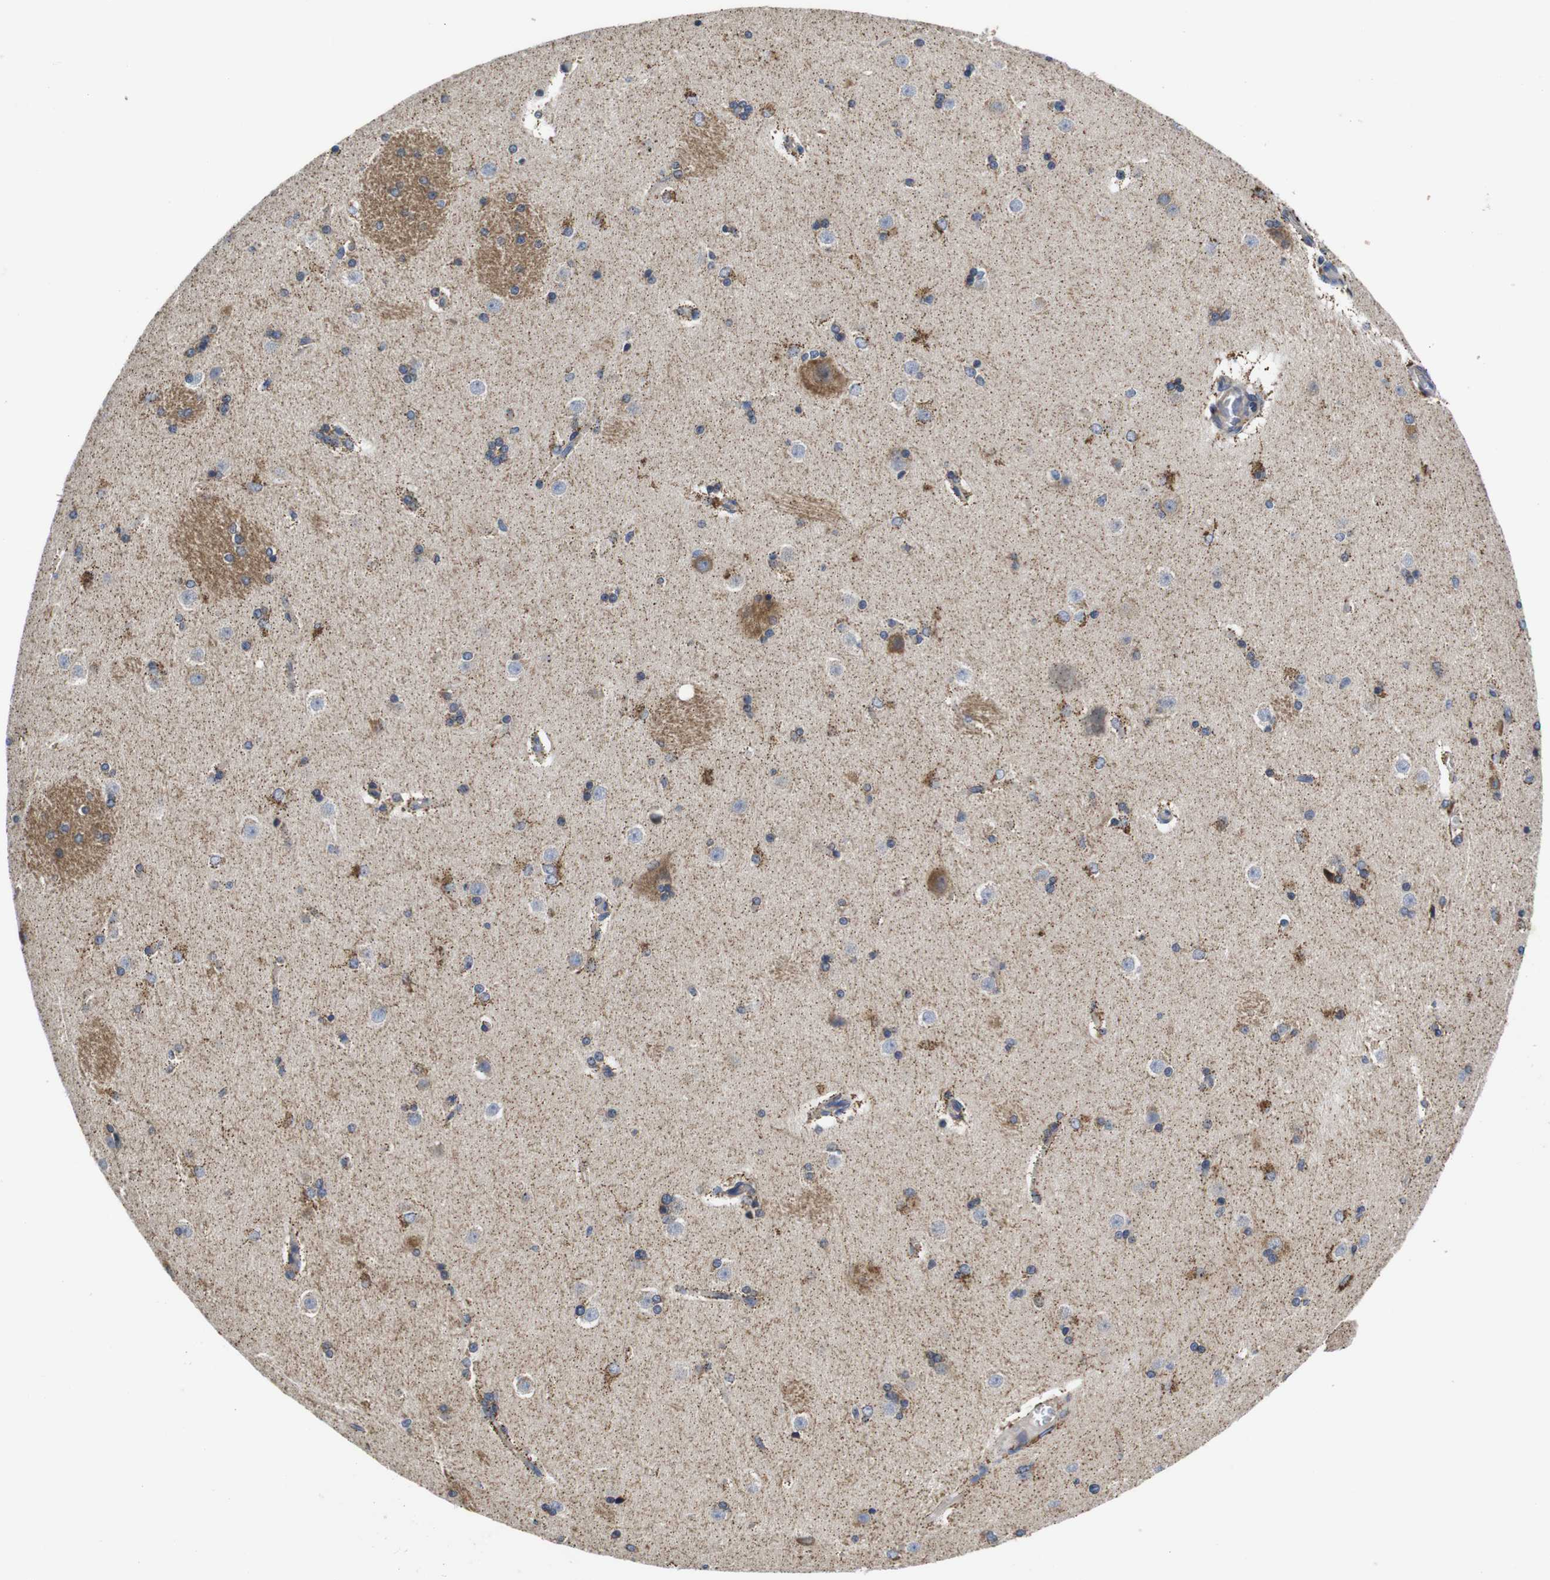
{"staining": {"intensity": "moderate", "quantity": "<25%", "location": "cytoplasmic/membranous"}, "tissue": "caudate", "cell_type": "Glial cells", "image_type": "normal", "snomed": [{"axis": "morphology", "description": "Normal tissue, NOS"}, {"axis": "topography", "description": "Lateral ventricle wall"}], "caption": "Protein staining demonstrates moderate cytoplasmic/membranous expression in approximately <25% of glial cells in unremarkable caudate. (brown staining indicates protein expression, while blue staining denotes nuclei).", "gene": "MARCHF7", "patient": {"sex": "female", "age": 19}}